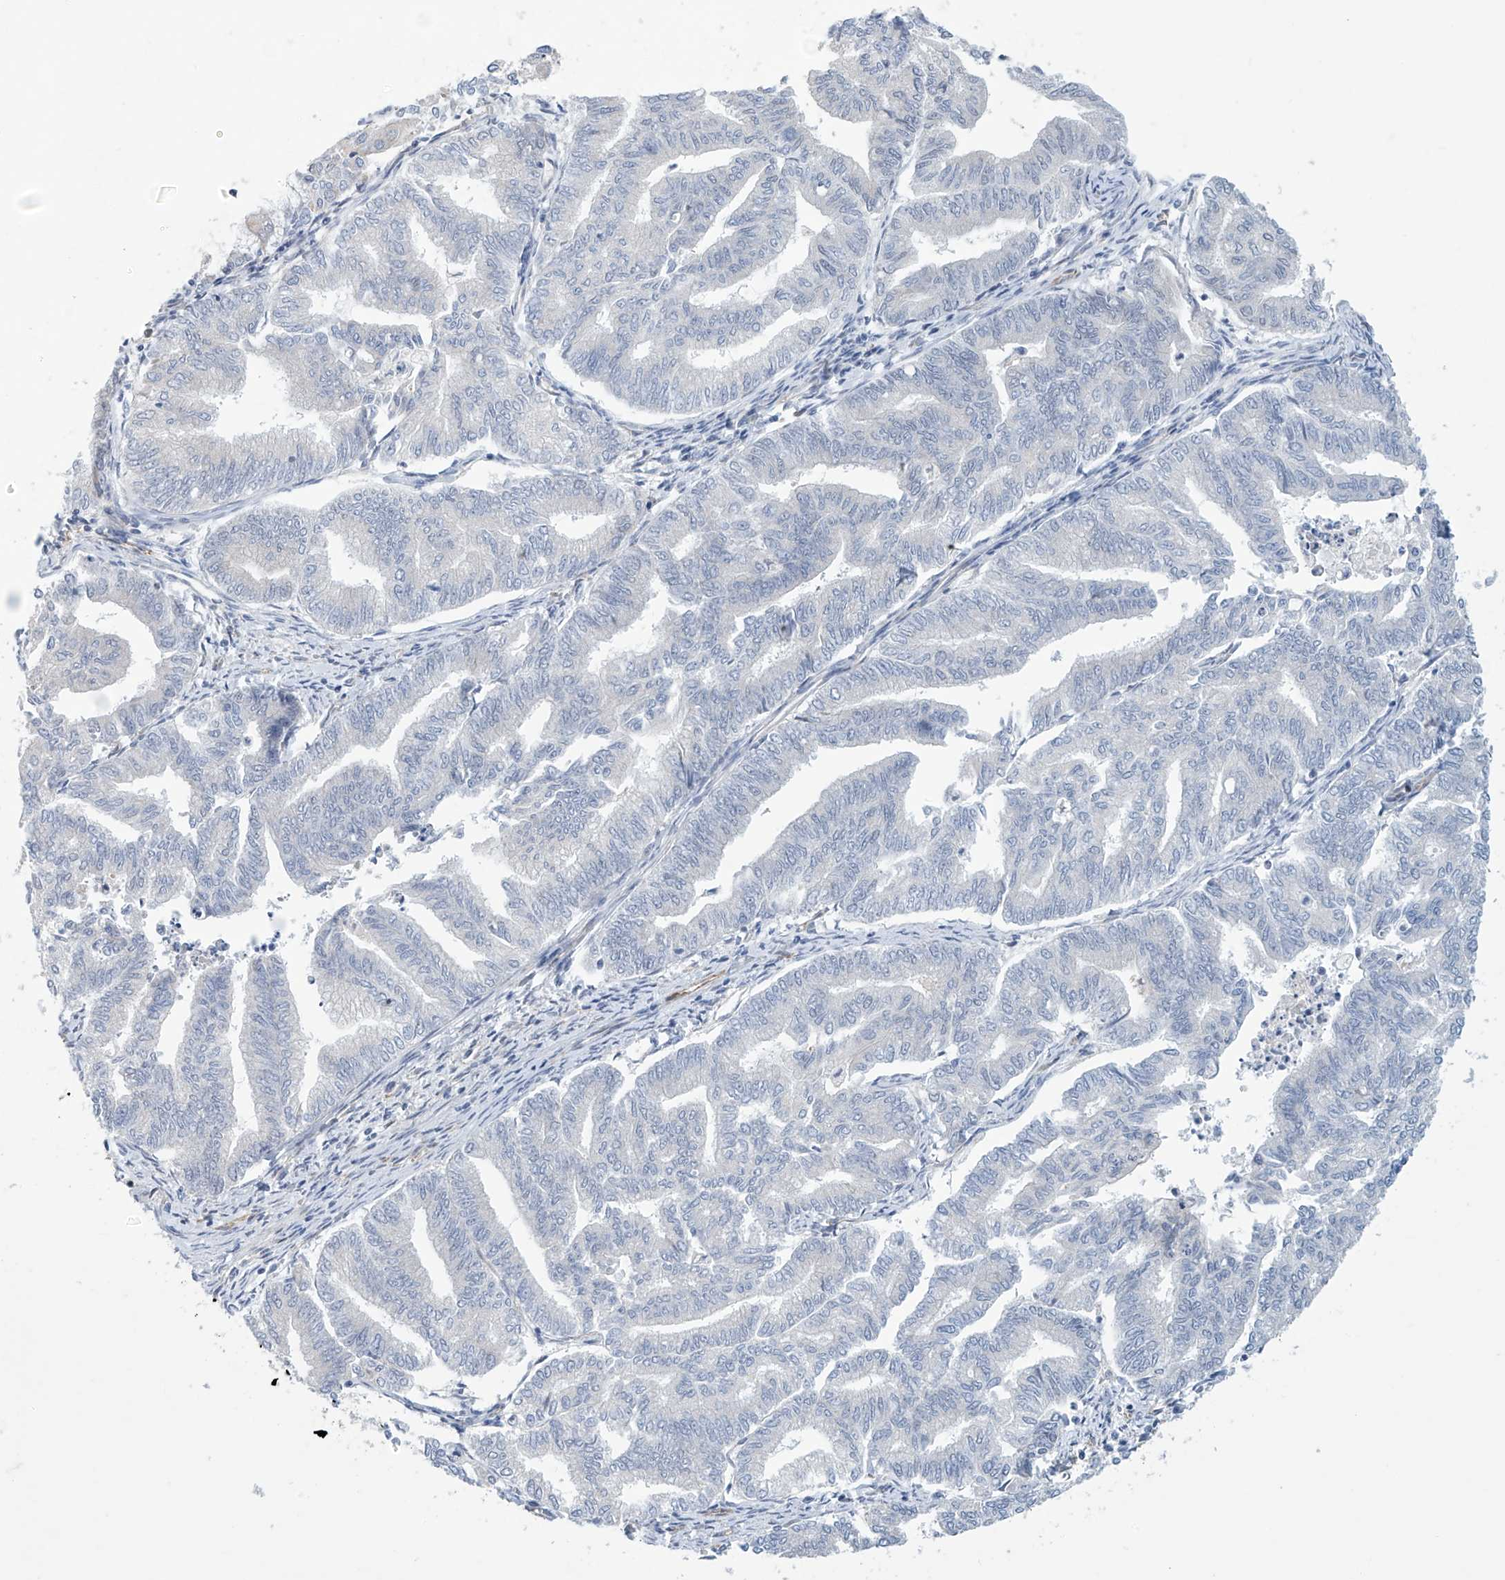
{"staining": {"intensity": "negative", "quantity": "none", "location": "none"}, "tissue": "endometrial cancer", "cell_type": "Tumor cells", "image_type": "cancer", "snomed": [{"axis": "morphology", "description": "Adenocarcinoma, NOS"}, {"axis": "topography", "description": "Endometrium"}], "caption": "Photomicrograph shows no protein staining in tumor cells of endometrial adenocarcinoma tissue. The staining is performed using DAB brown chromogen with nuclei counter-stained in using hematoxylin.", "gene": "ABHD13", "patient": {"sex": "female", "age": 79}}